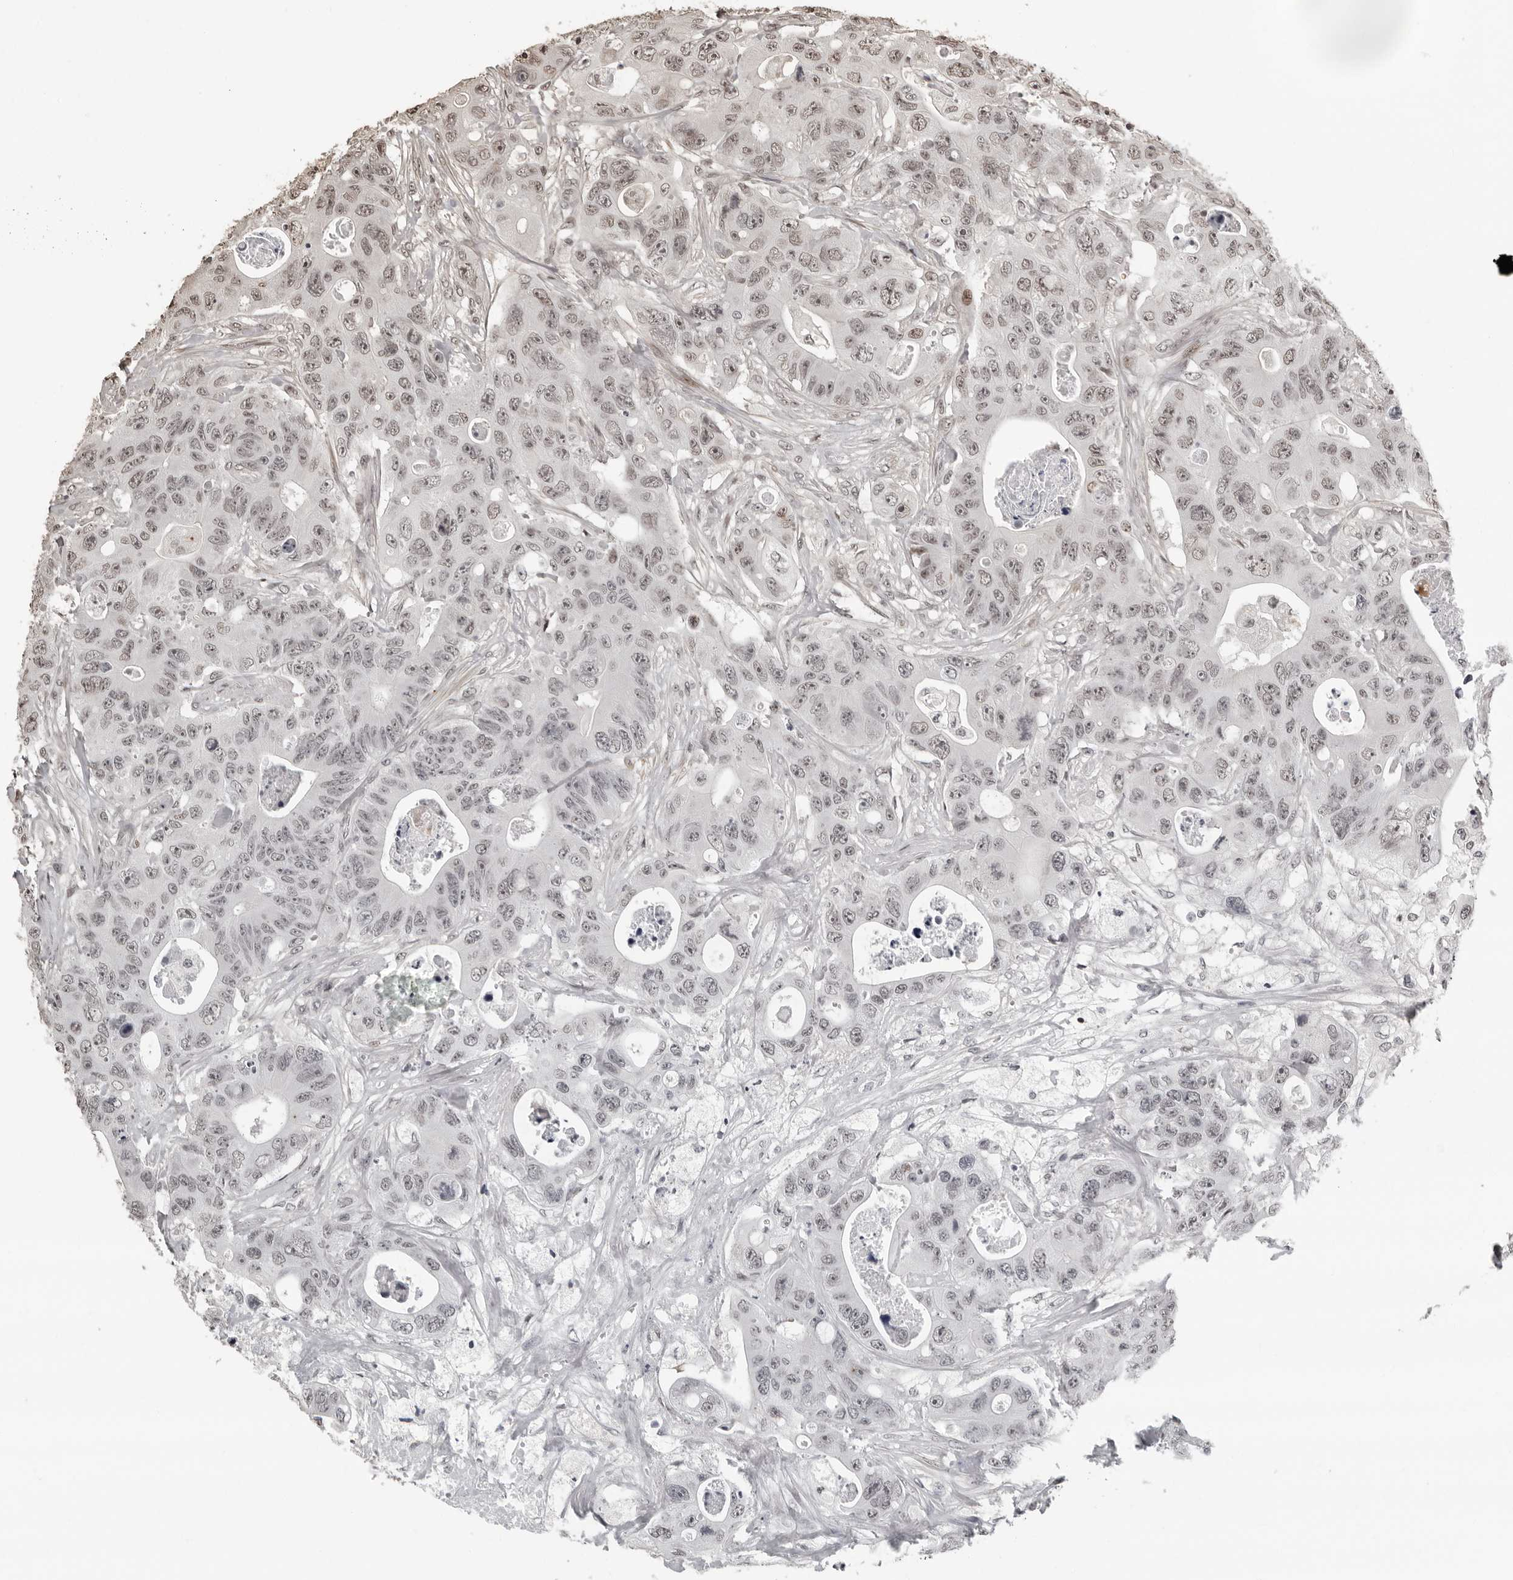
{"staining": {"intensity": "weak", "quantity": "25%-75%", "location": "nuclear"}, "tissue": "colorectal cancer", "cell_type": "Tumor cells", "image_type": "cancer", "snomed": [{"axis": "morphology", "description": "Adenocarcinoma, NOS"}, {"axis": "topography", "description": "Colon"}], "caption": "An immunohistochemistry (IHC) image of tumor tissue is shown. Protein staining in brown labels weak nuclear positivity in adenocarcinoma (colorectal) within tumor cells. Nuclei are stained in blue.", "gene": "ORC1", "patient": {"sex": "female", "age": 46}}